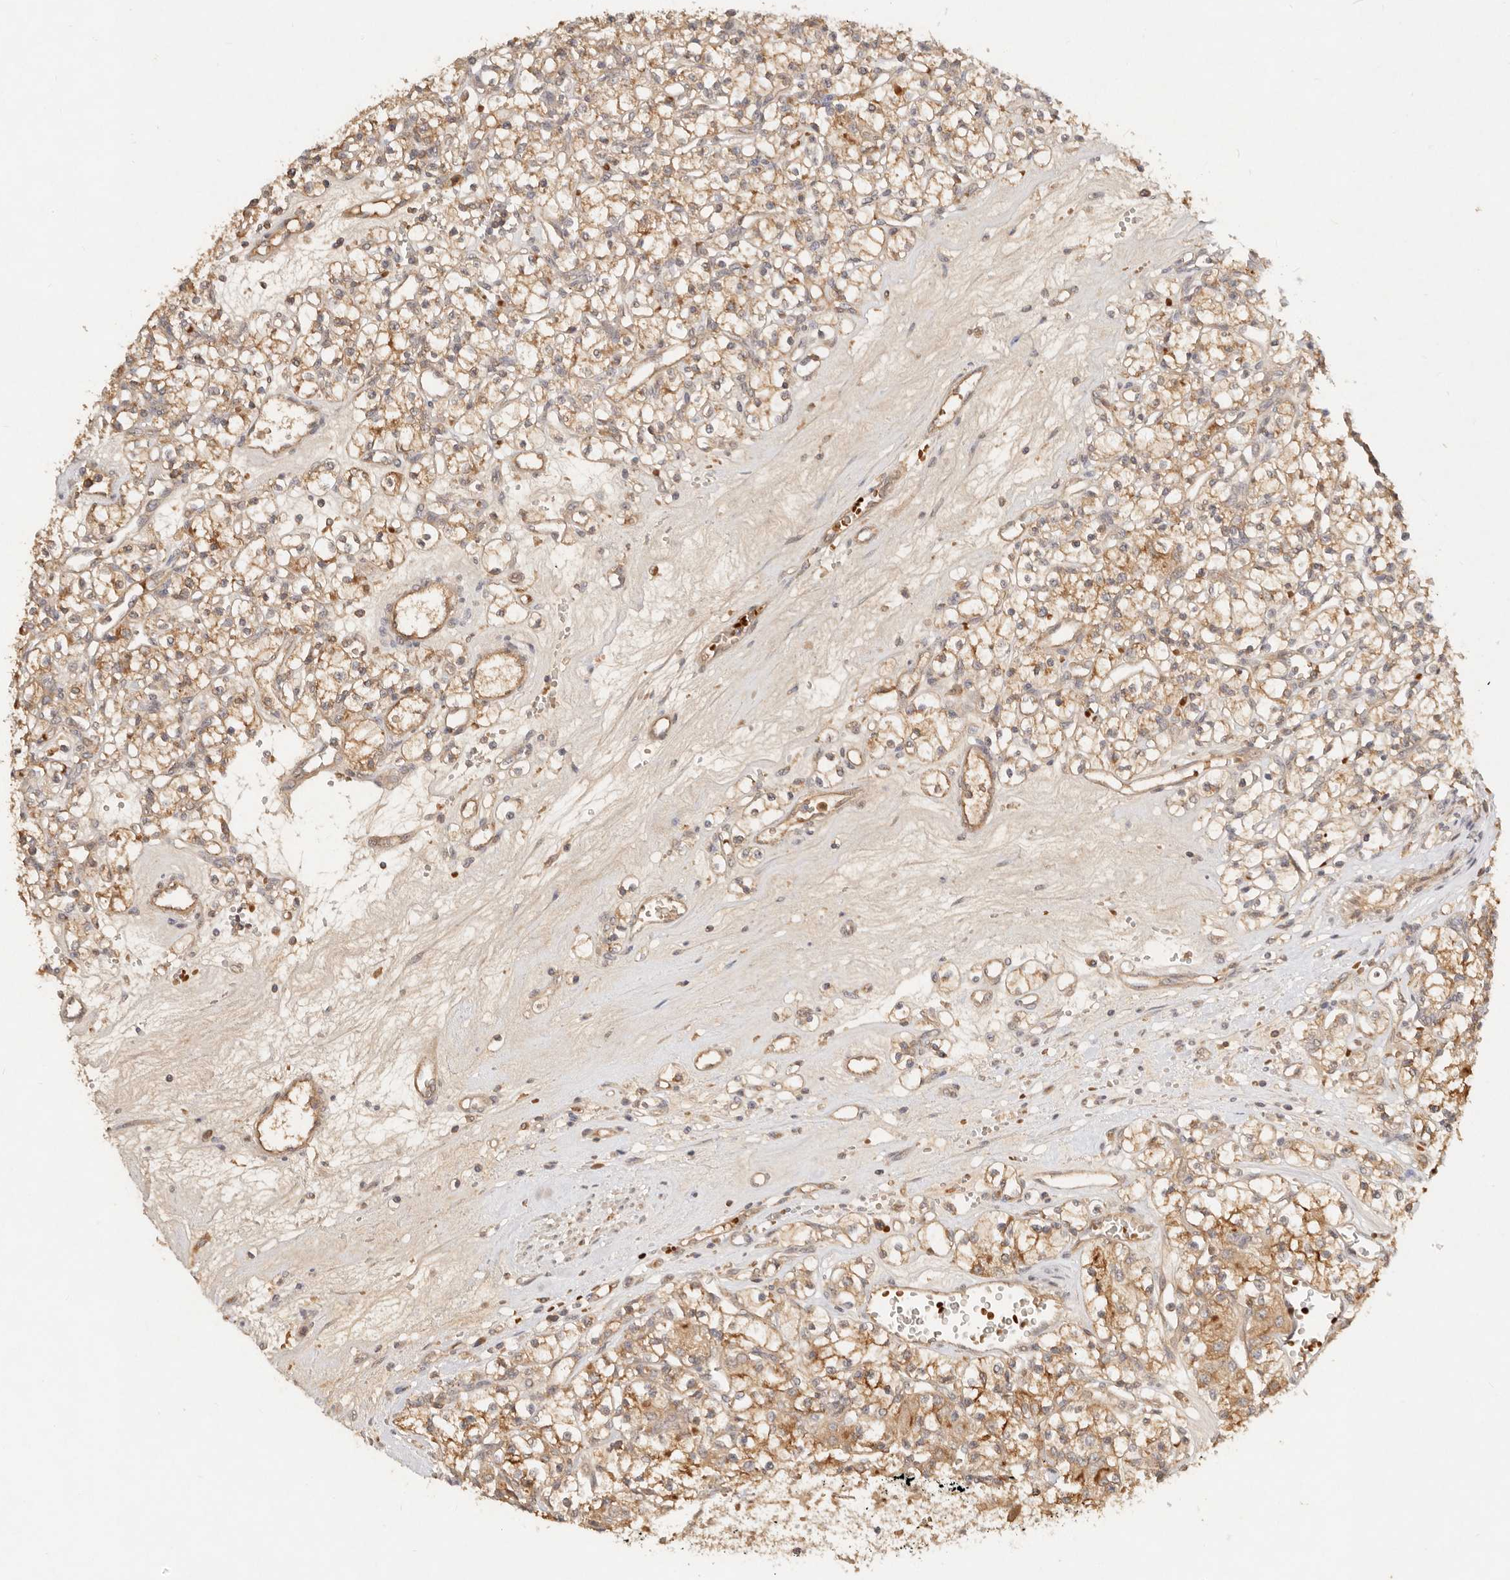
{"staining": {"intensity": "moderate", "quantity": ">75%", "location": "cytoplasmic/membranous"}, "tissue": "renal cancer", "cell_type": "Tumor cells", "image_type": "cancer", "snomed": [{"axis": "morphology", "description": "Adenocarcinoma, NOS"}, {"axis": "topography", "description": "Kidney"}], "caption": "Human renal cancer stained with a brown dye displays moderate cytoplasmic/membranous positive positivity in about >75% of tumor cells.", "gene": "FREM2", "patient": {"sex": "female", "age": 59}}